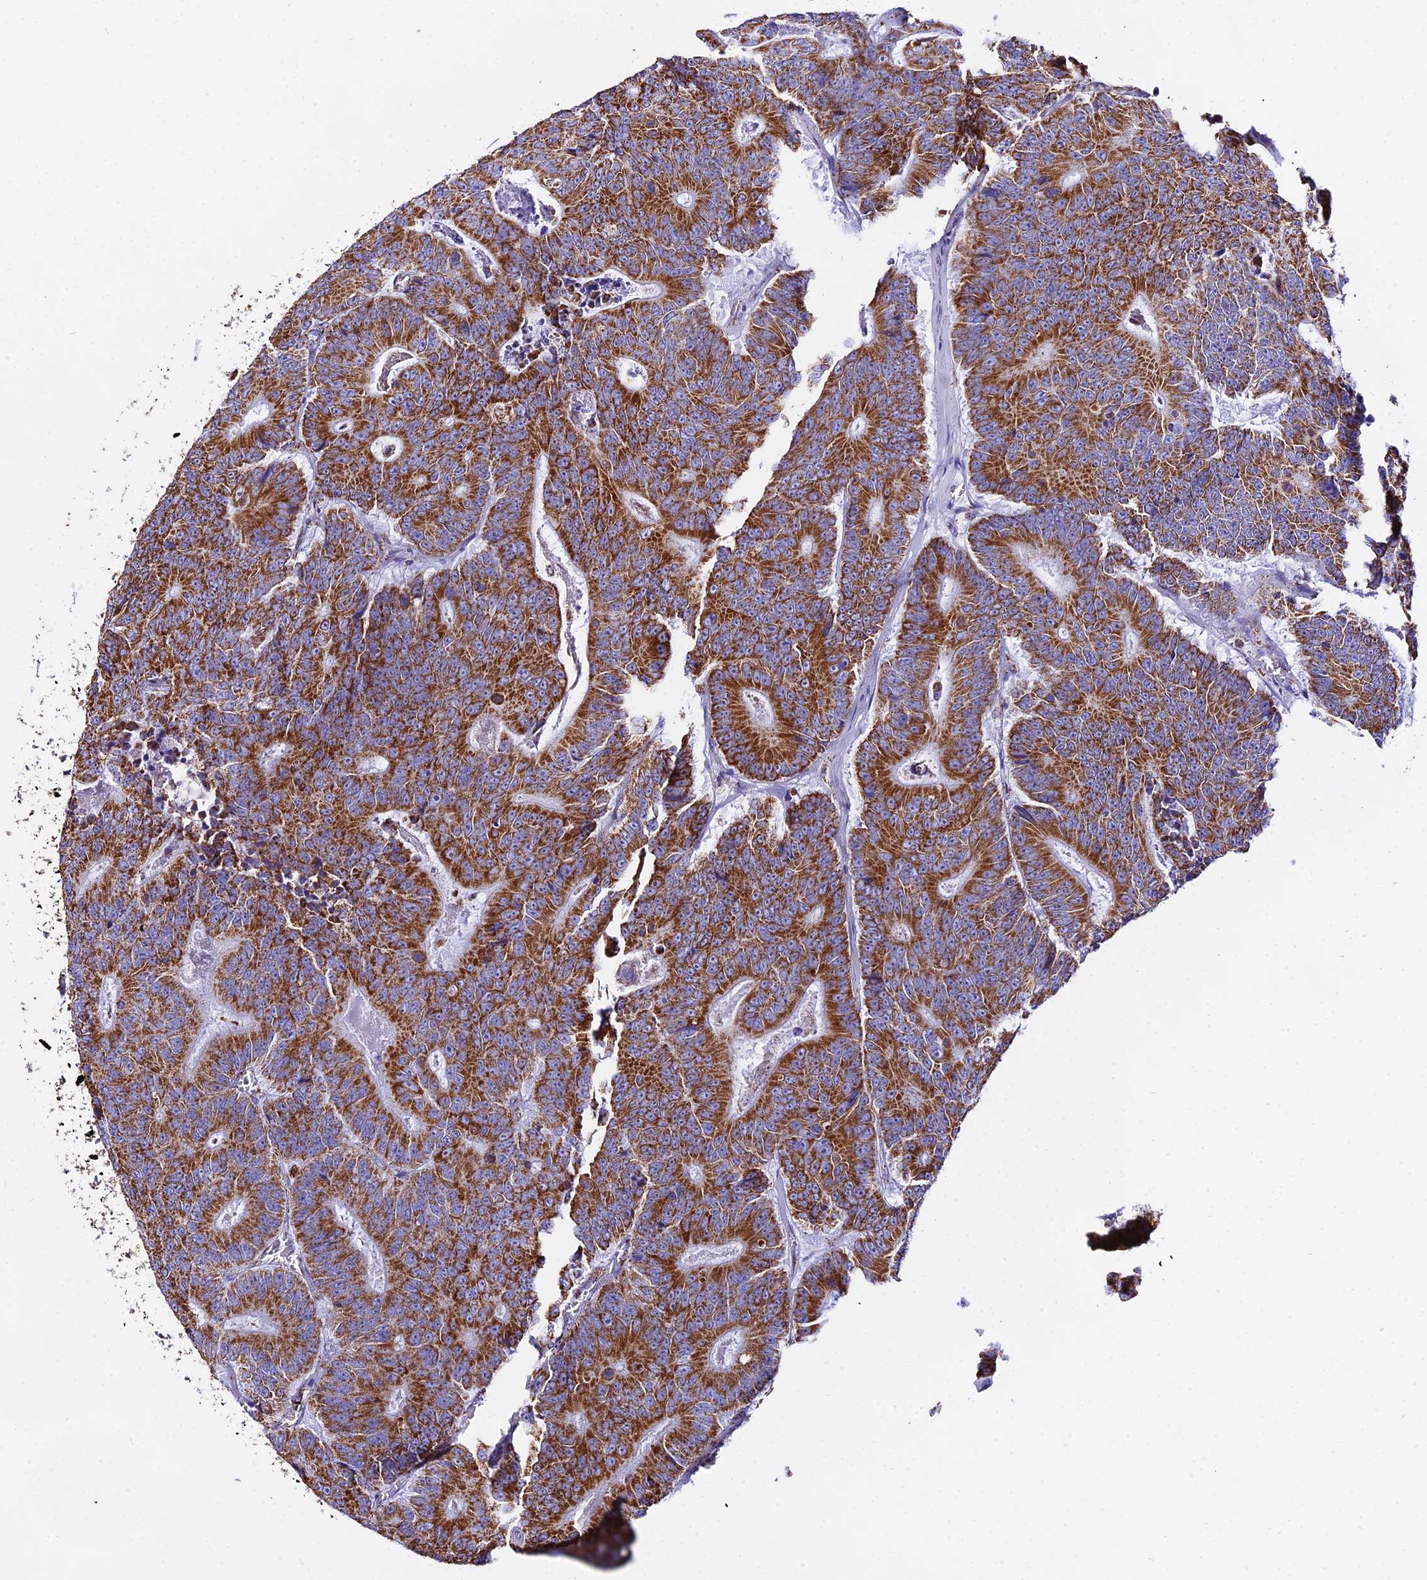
{"staining": {"intensity": "strong", "quantity": ">75%", "location": "cytoplasmic/membranous"}, "tissue": "colorectal cancer", "cell_type": "Tumor cells", "image_type": "cancer", "snomed": [{"axis": "morphology", "description": "Adenocarcinoma, NOS"}, {"axis": "topography", "description": "Colon"}], "caption": "Immunohistochemistry staining of colorectal adenocarcinoma, which shows high levels of strong cytoplasmic/membranous positivity in about >75% of tumor cells indicating strong cytoplasmic/membranous protein positivity. The staining was performed using DAB (3,3'-diaminobenzidine) (brown) for protein detection and nuclei were counterstained in hematoxylin (blue).", "gene": "ATP5PD", "patient": {"sex": "male", "age": 83}}